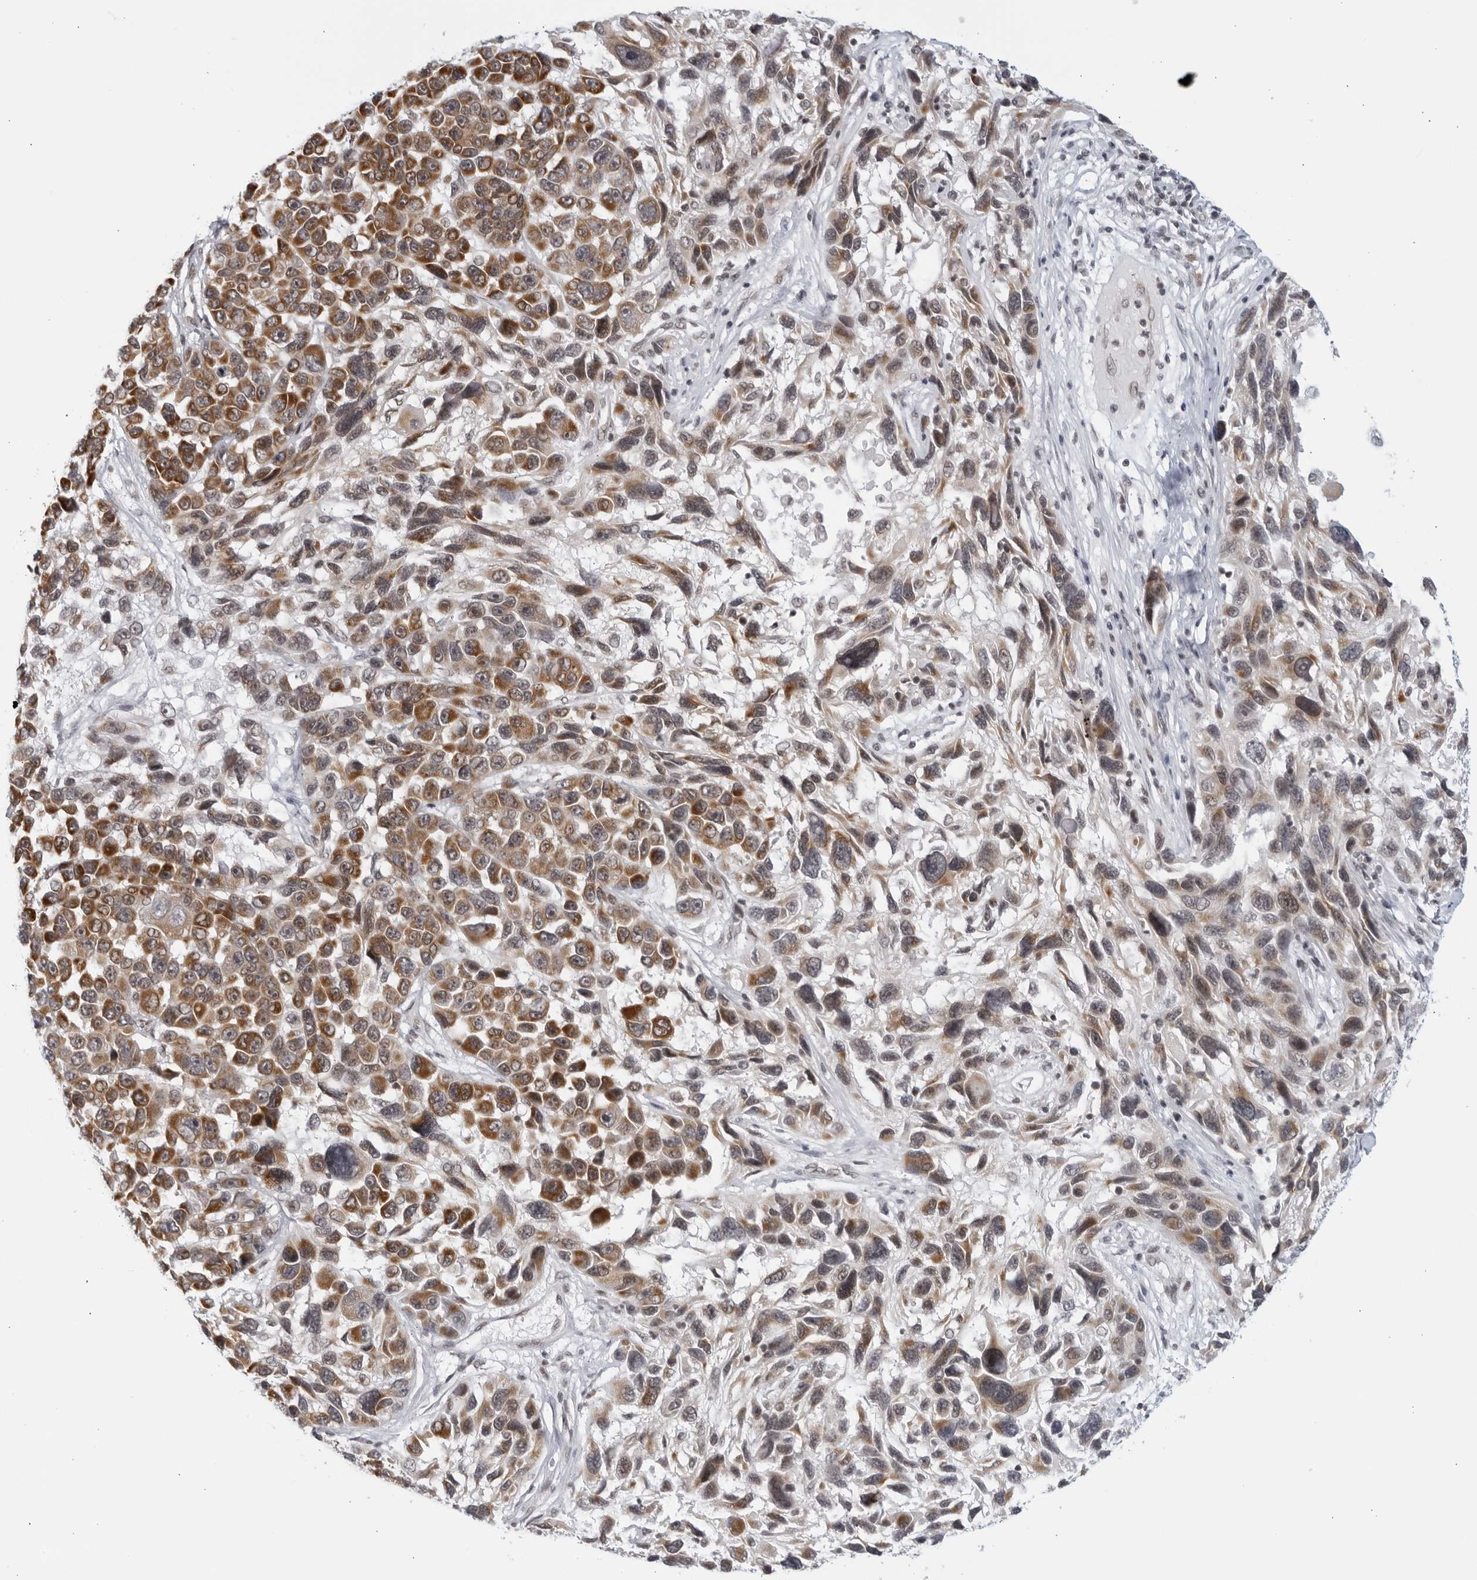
{"staining": {"intensity": "strong", "quantity": "25%-75%", "location": "cytoplasmic/membranous"}, "tissue": "melanoma", "cell_type": "Tumor cells", "image_type": "cancer", "snomed": [{"axis": "morphology", "description": "Malignant melanoma, NOS"}, {"axis": "topography", "description": "Skin"}], "caption": "Melanoma tissue reveals strong cytoplasmic/membranous positivity in about 25%-75% of tumor cells, visualized by immunohistochemistry.", "gene": "RAB11FIP3", "patient": {"sex": "male", "age": 53}}